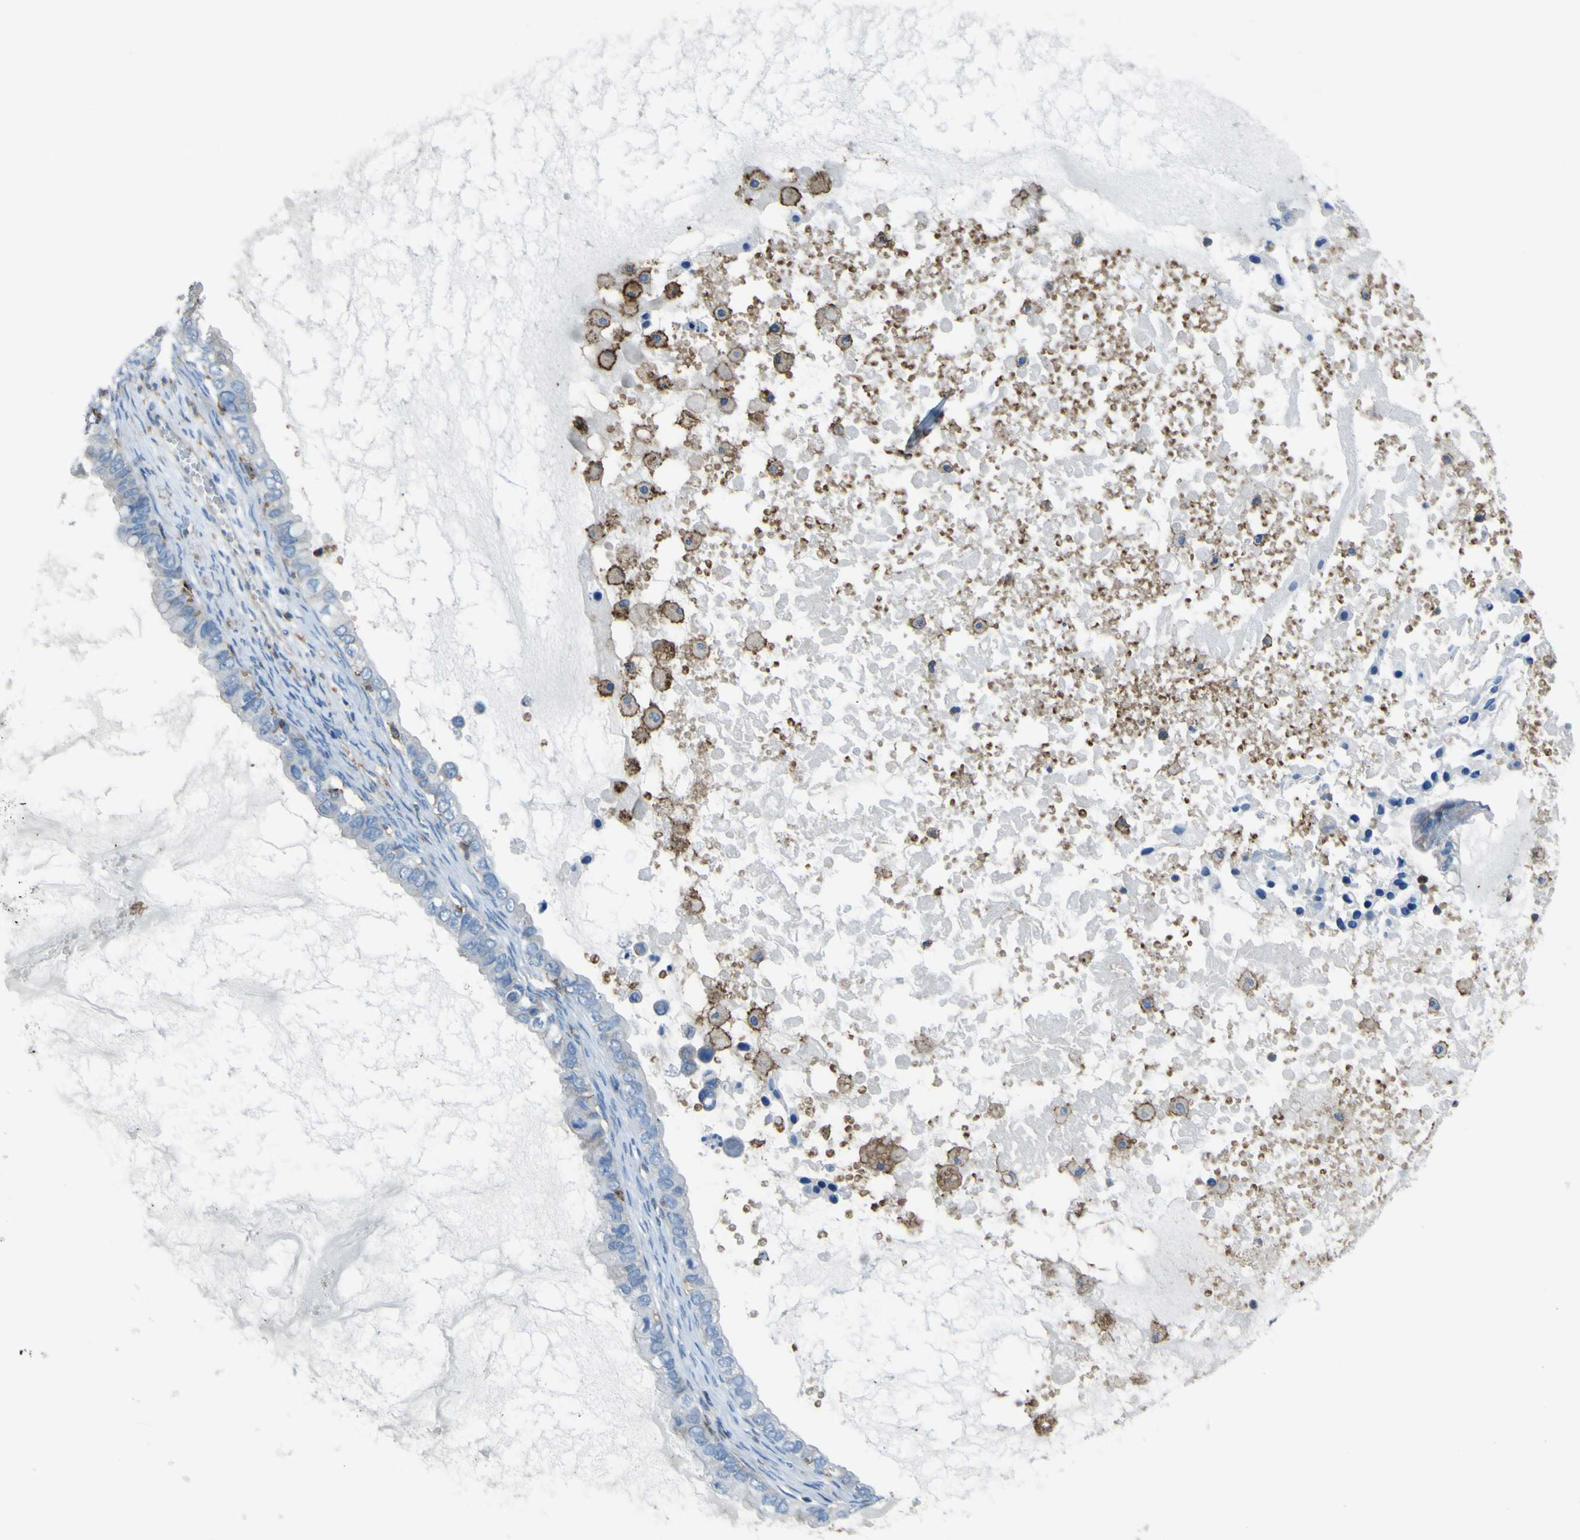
{"staining": {"intensity": "negative", "quantity": "none", "location": "none"}, "tissue": "ovarian cancer", "cell_type": "Tumor cells", "image_type": "cancer", "snomed": [{"axis": "morphology", "description": "Cystadenocarcinoma, mucinous, NOS"}, {"axis": "topography", "description": "Ovary"}], "caption": "IHC histopathology image of neoplastic tissue: ovarian mucinous cystadenocarcinoma stained with DAB (3,3'-diaminobenzidine) demonstrates no significant protein positivity in tumor cells.", "gene": "LAIR1", "patient": {"sex": "female", "age": 80}}